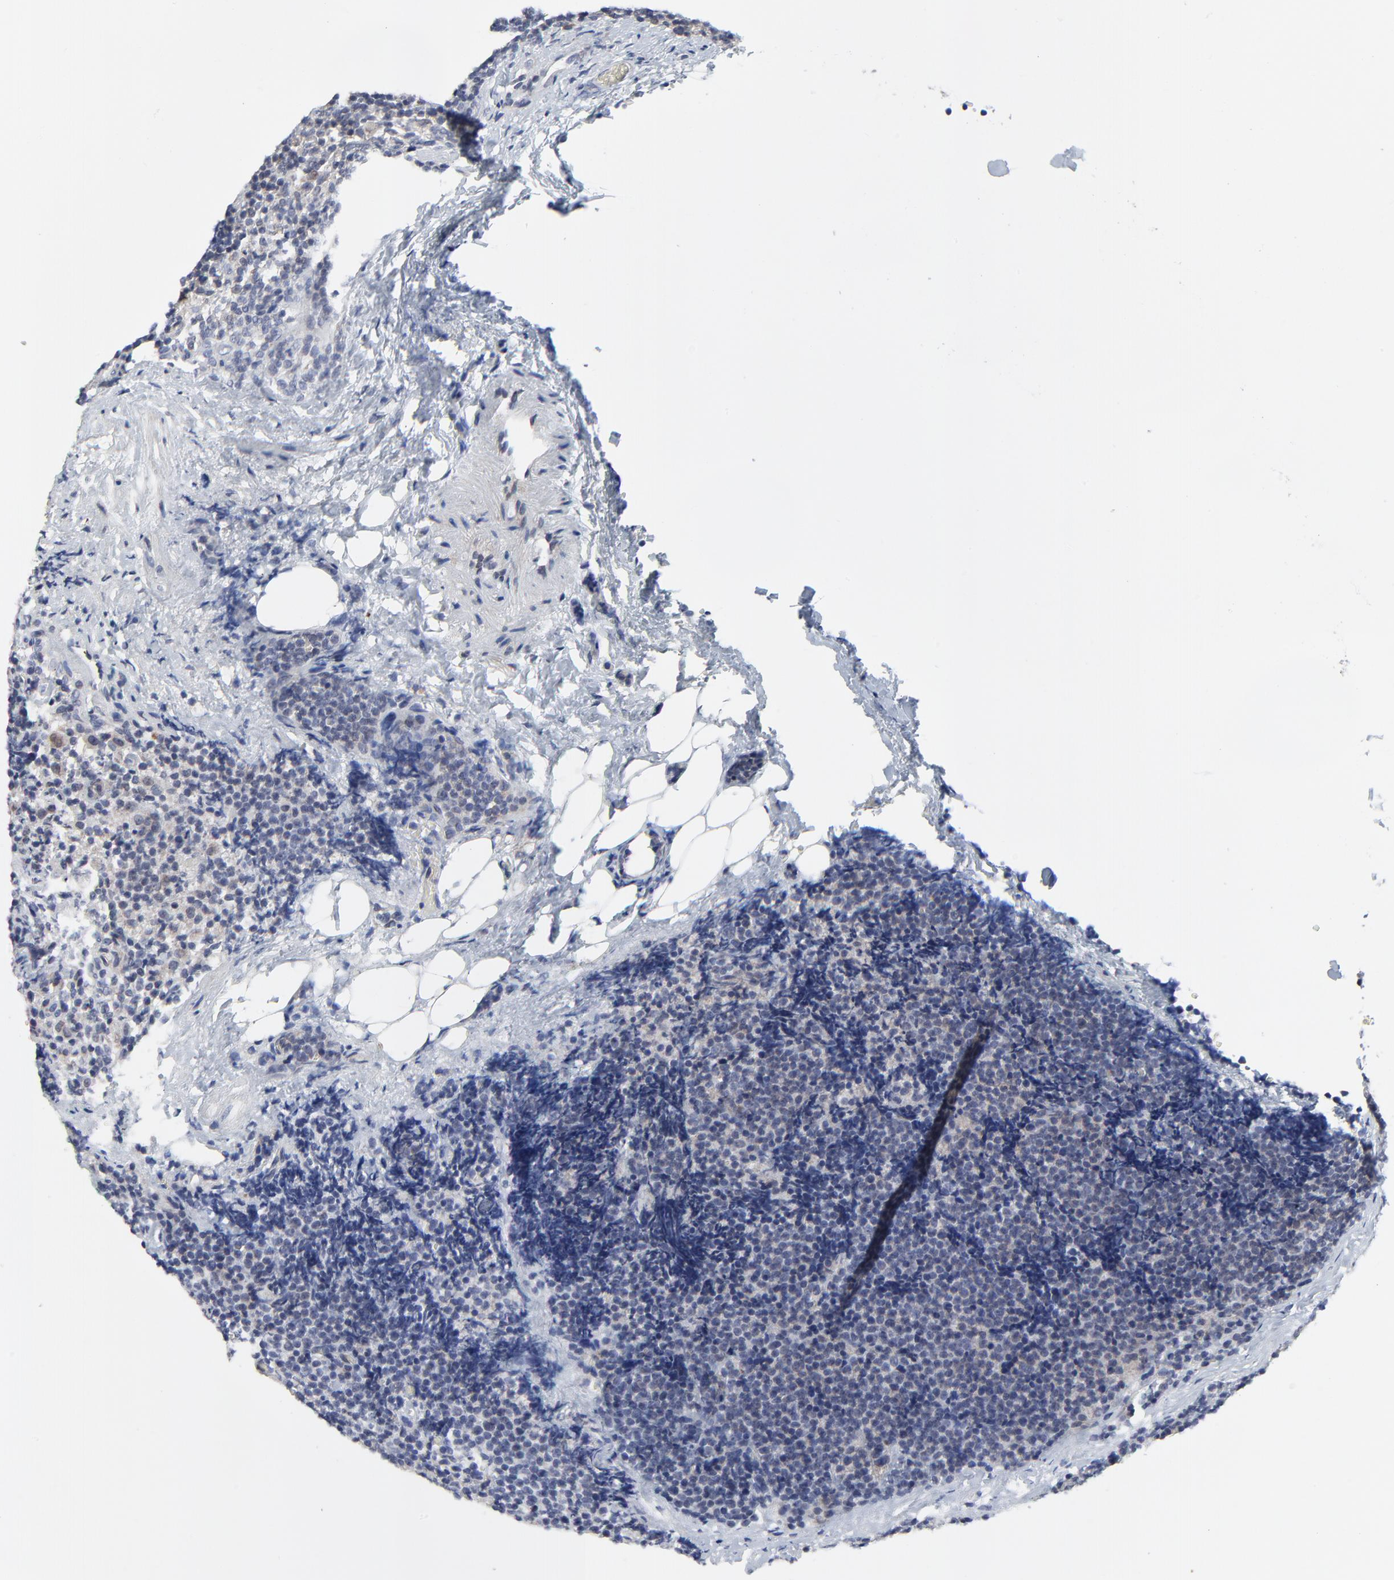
{"staining": {"intensity": "negative", "quantity": "none", "location": "none"}, "tissue": "lymphoma", "cell_type": "Tumor cells", "image_type": "cancer", "snomed": [{"axis": "morphology", "description": "Malignant lymphoma, non-Hodgkin's type, High grade"}, {"axis": "topography", "description": "Lymph node"}], "caption": "There is no significant staining in tumor cells of lymphoma.", "gene": "NLGN3", "patient": {"sex": "female", "age": 58}}